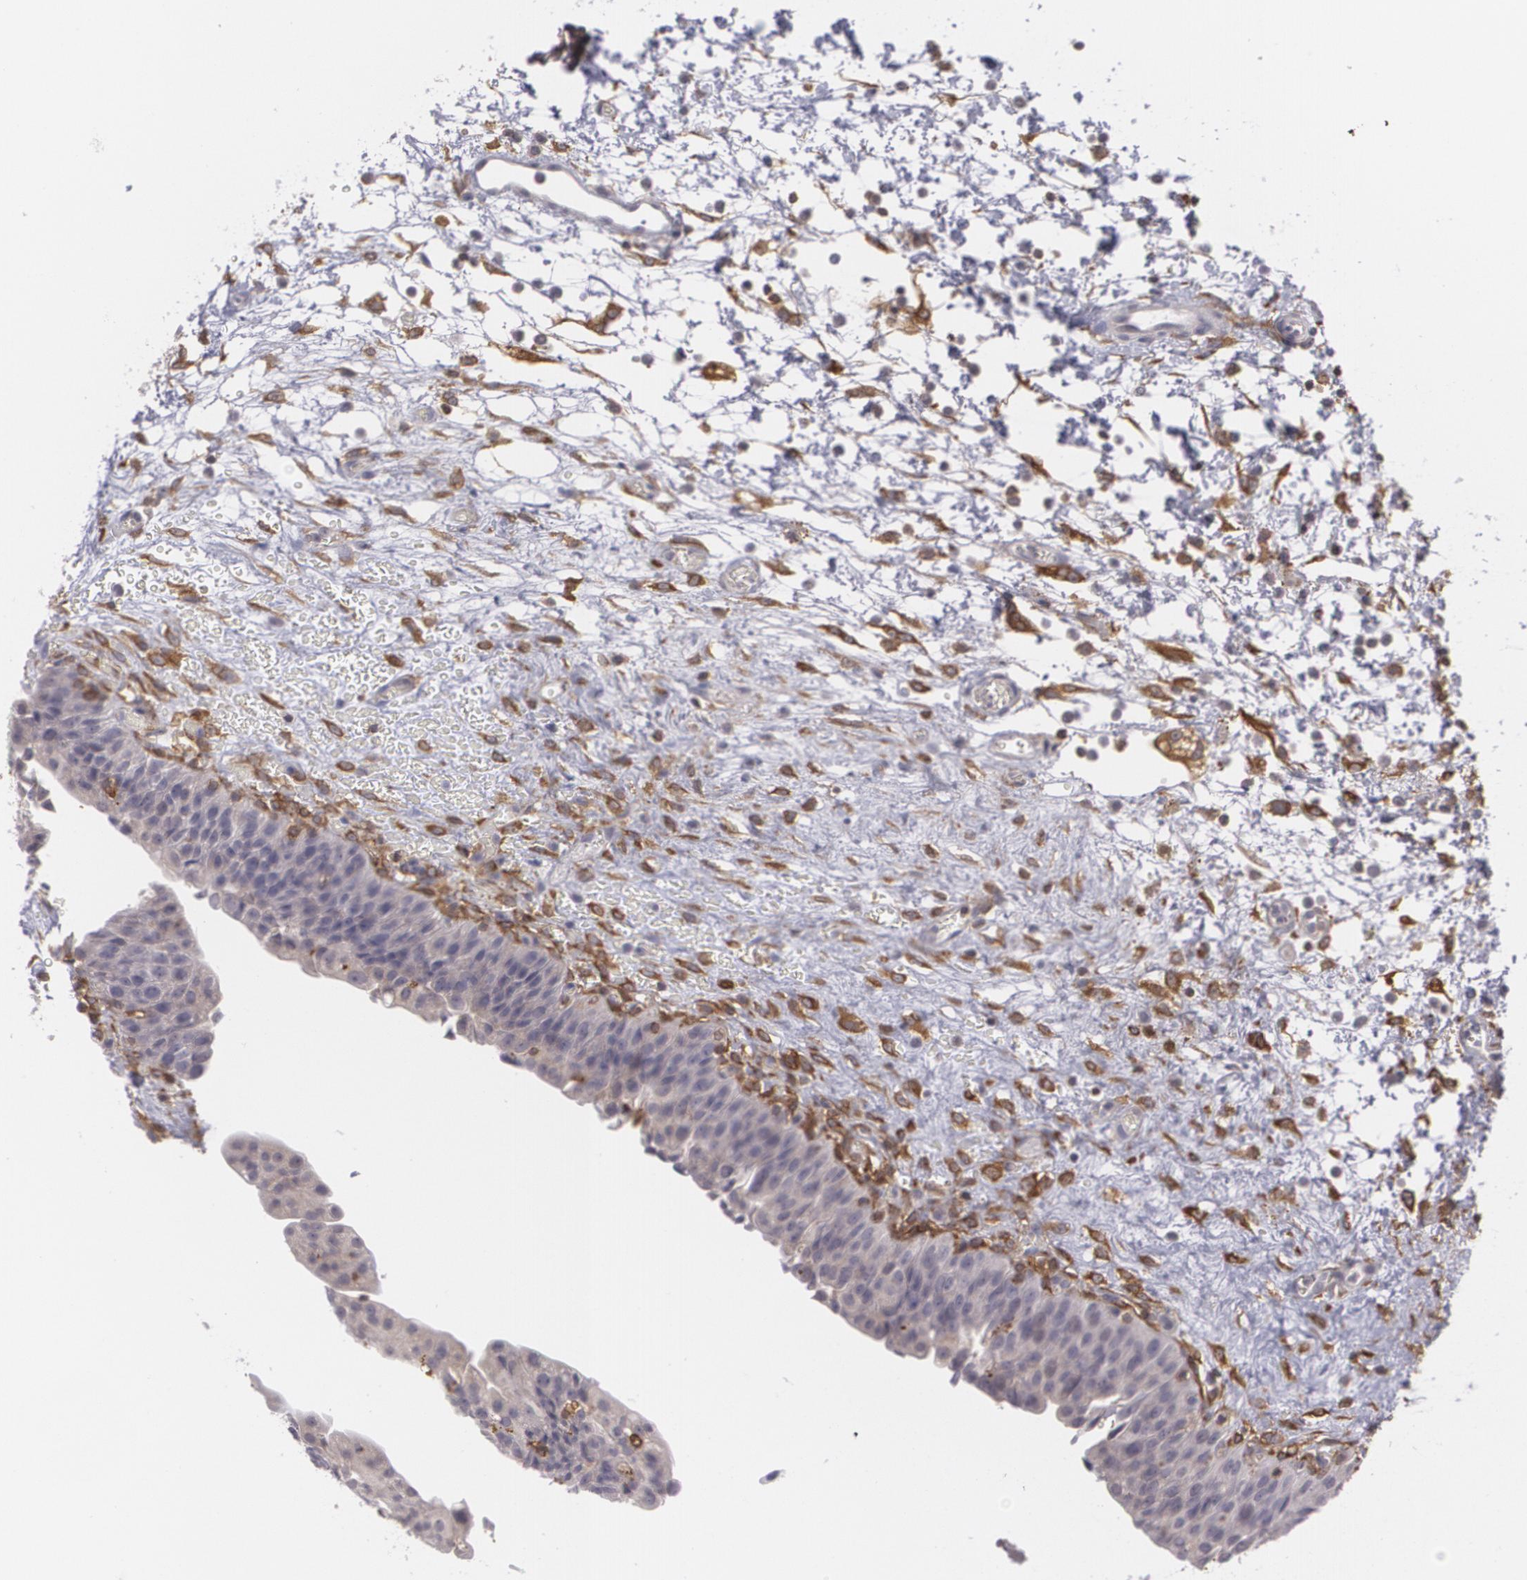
{"staining": {"intensity": "weak", "quantity": "25%-75%", "location": "cytoplasmic/membranous"}, "tissue": "urinary bladder", "cell_type": "Urothelial cells", "image_type": "normal", "snomed": [{"axis": "morphology", "description": "Normal tissue, NOS"}, {"axis": "topography", "description": "Smooth muscle"}, {"axis": "topography", "description": "Urinary bladder"}], "caption": "Immunohistochemistry (IHC) histopathology image of benign urinary bladder: human urinary bladder stained using IHC reveals low levels of weak protein expression localized specifically in the cytoplasmic/membranous of urothelial cells, appearing as a cytoplasmic/membranous brown color.", "gene": "BIN1", "patient": {"sex": "male", "age": 35}}